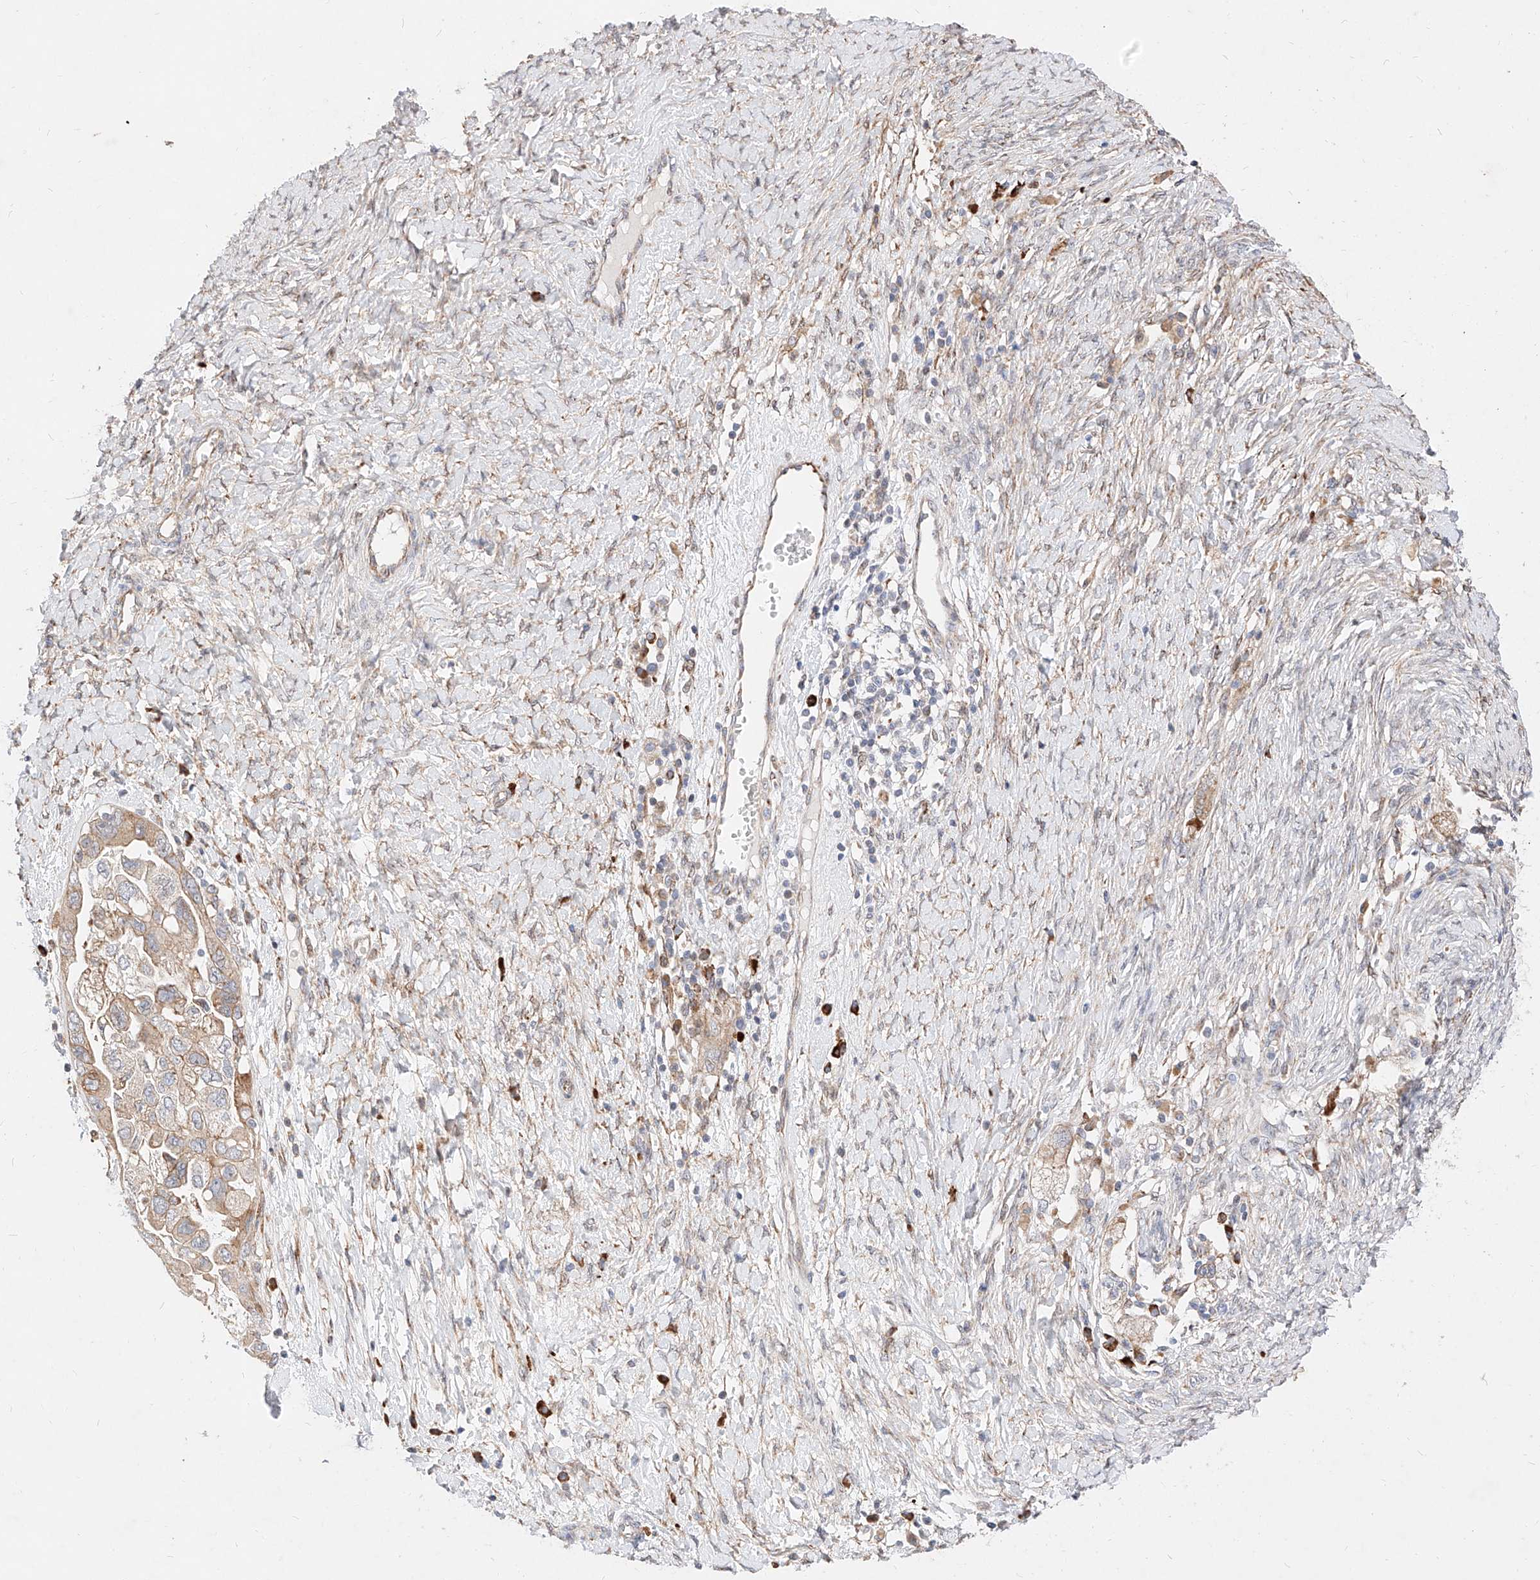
{"staining": {"intensity": "weak", "quantity": "25%-75%", "location": "cytoplasmic/membranous"}, "tissue": "ovarian cancer", "cell_type": "Tumor cells", "image_type": "cancer", "snomed": [{"axis": "morphology", "description": "Carcinoma, NOS"}, {"axis": "morphology", "description": "Cystadenocarcinoma, serous, NOS"}, {"axis": "topography", "description": "Ovary"}], "caption": "Carcinoma (ovarian) stained with DAB immunohistochemistry demonstrates low levels of weak cytoplasmic/membranous positivity in about 25%-75% of tumor cells.", "gene": "ATP9B", "patient": {"sex": "female", "age": 69}}